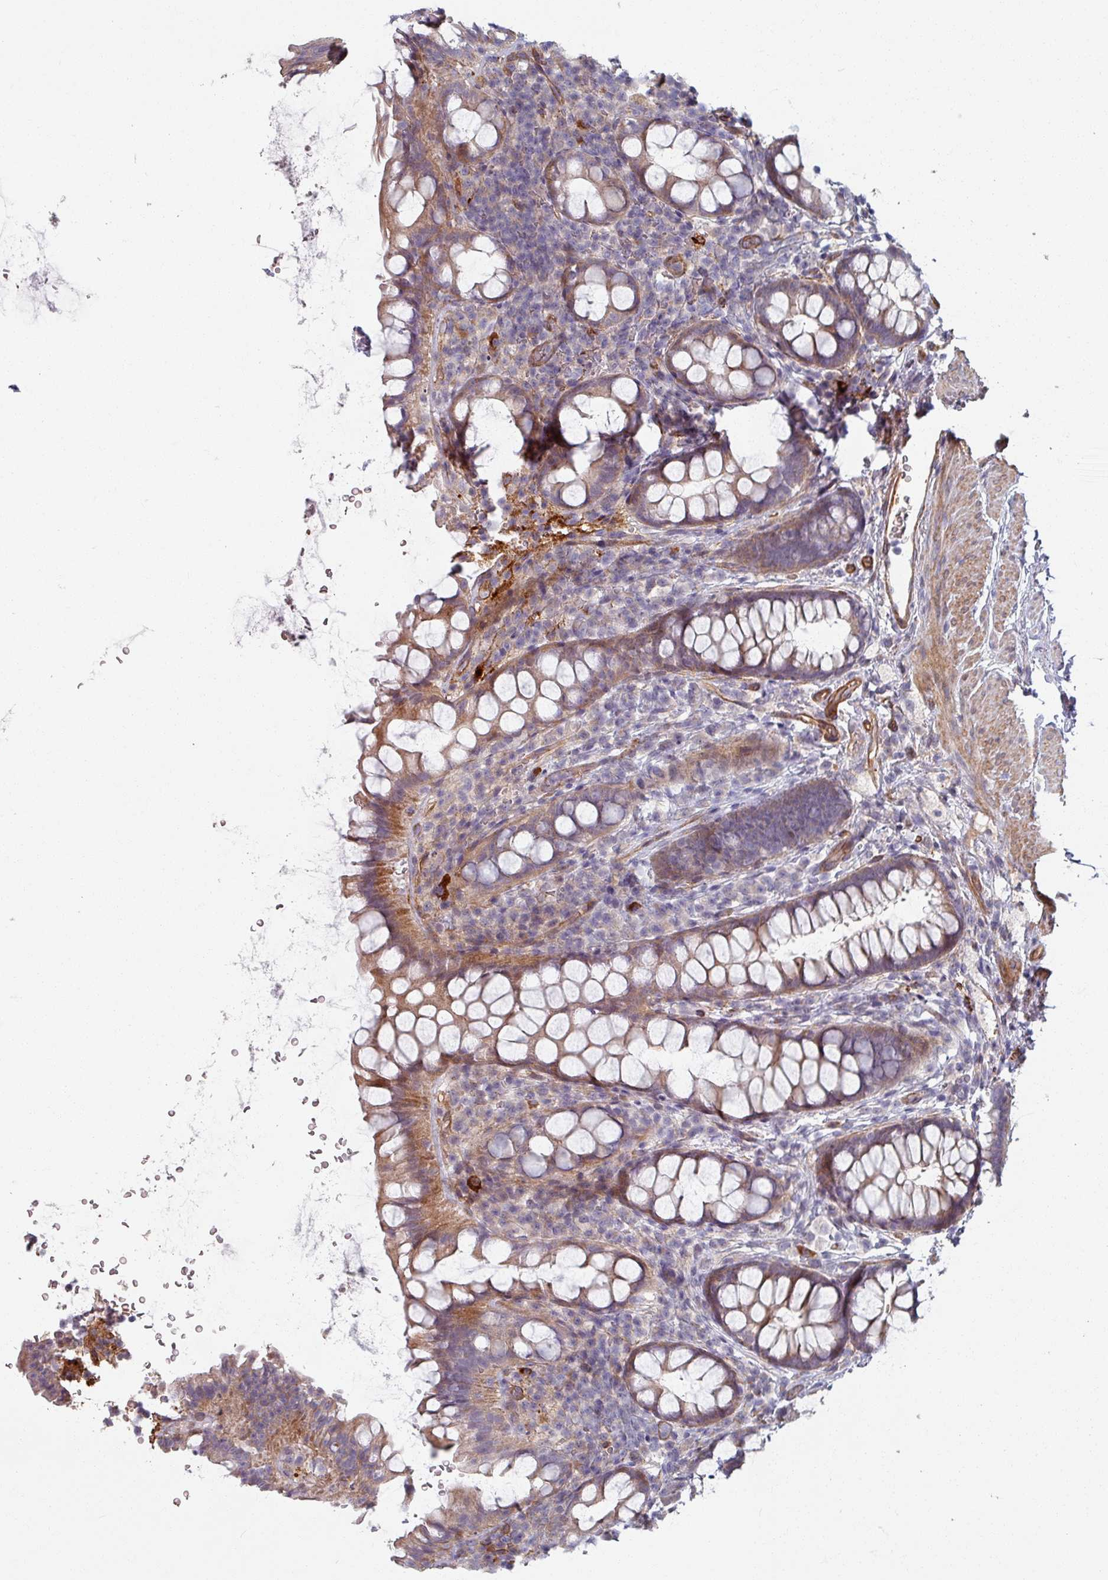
{"staining": {"intensity": "moderate", "quantity": ">75%", "location": "cytoplasmic/membranous"}, "tissue": "rectum", "cell_type": "Glandular cells", "image_type": "normal", "snomed": [{"axis": "morphology", "description": "Normal tissue, NOS"}, {"axis": "topography", "description": "Rectum"}, {"axis": "topography", "description": "Peripheral nerve tissue"}], "caption": "High-magnification brightfield microscopy of normal rectum stained with DAB (brown) and counterstained with hematoxylin (blue). glandular cells exhibit moderate cytoplasmic/membranous positivity is identified in about>75% of cells. Ihc stains the protein in brown and the nuclei are stained blue.", "gene": "C4BPB", "patient": {"sex": "female", "age": 69}}